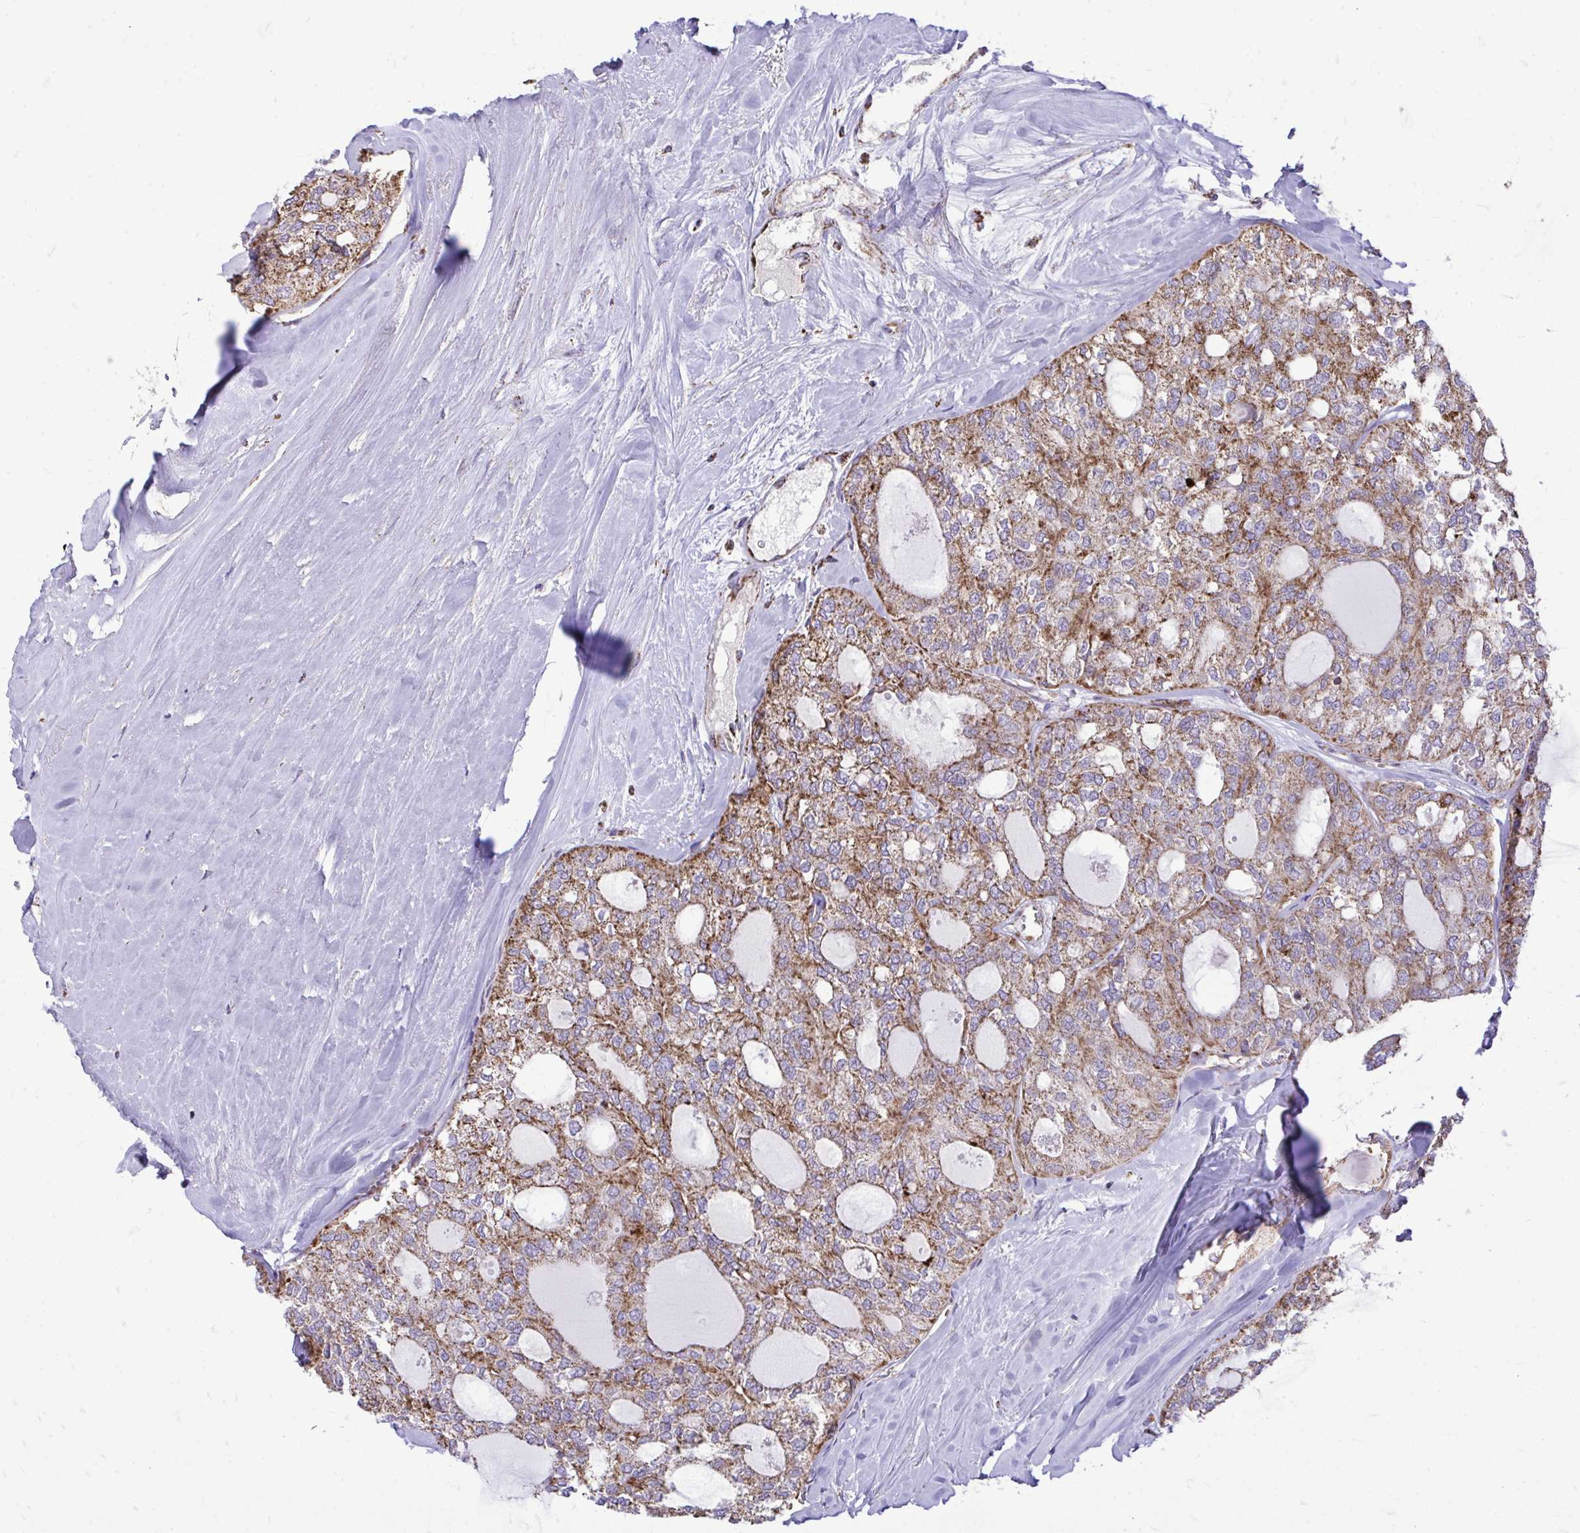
{"staining": {"intensity": "moderate", "quantity": ">75%", "location": "cytoplasmic/membranous"}, "tissue": "thyroid cancer", "cell_type": "Tumor cells", "image_type": "cancer", "snomed": [{"axis": "morphology", "description": "Follicular adenoma carcinoma, NOS"}, {"axis": "topography", "description": "Thyroid gland"}], "caption": "Protein analysis of thyroid cancer tissue exhibits moderate cytoplasmic/membranous positivity in about >75% of tumor cells.", "gene": "UBE2C", "patient": {"sex": "male", "age": 75}}